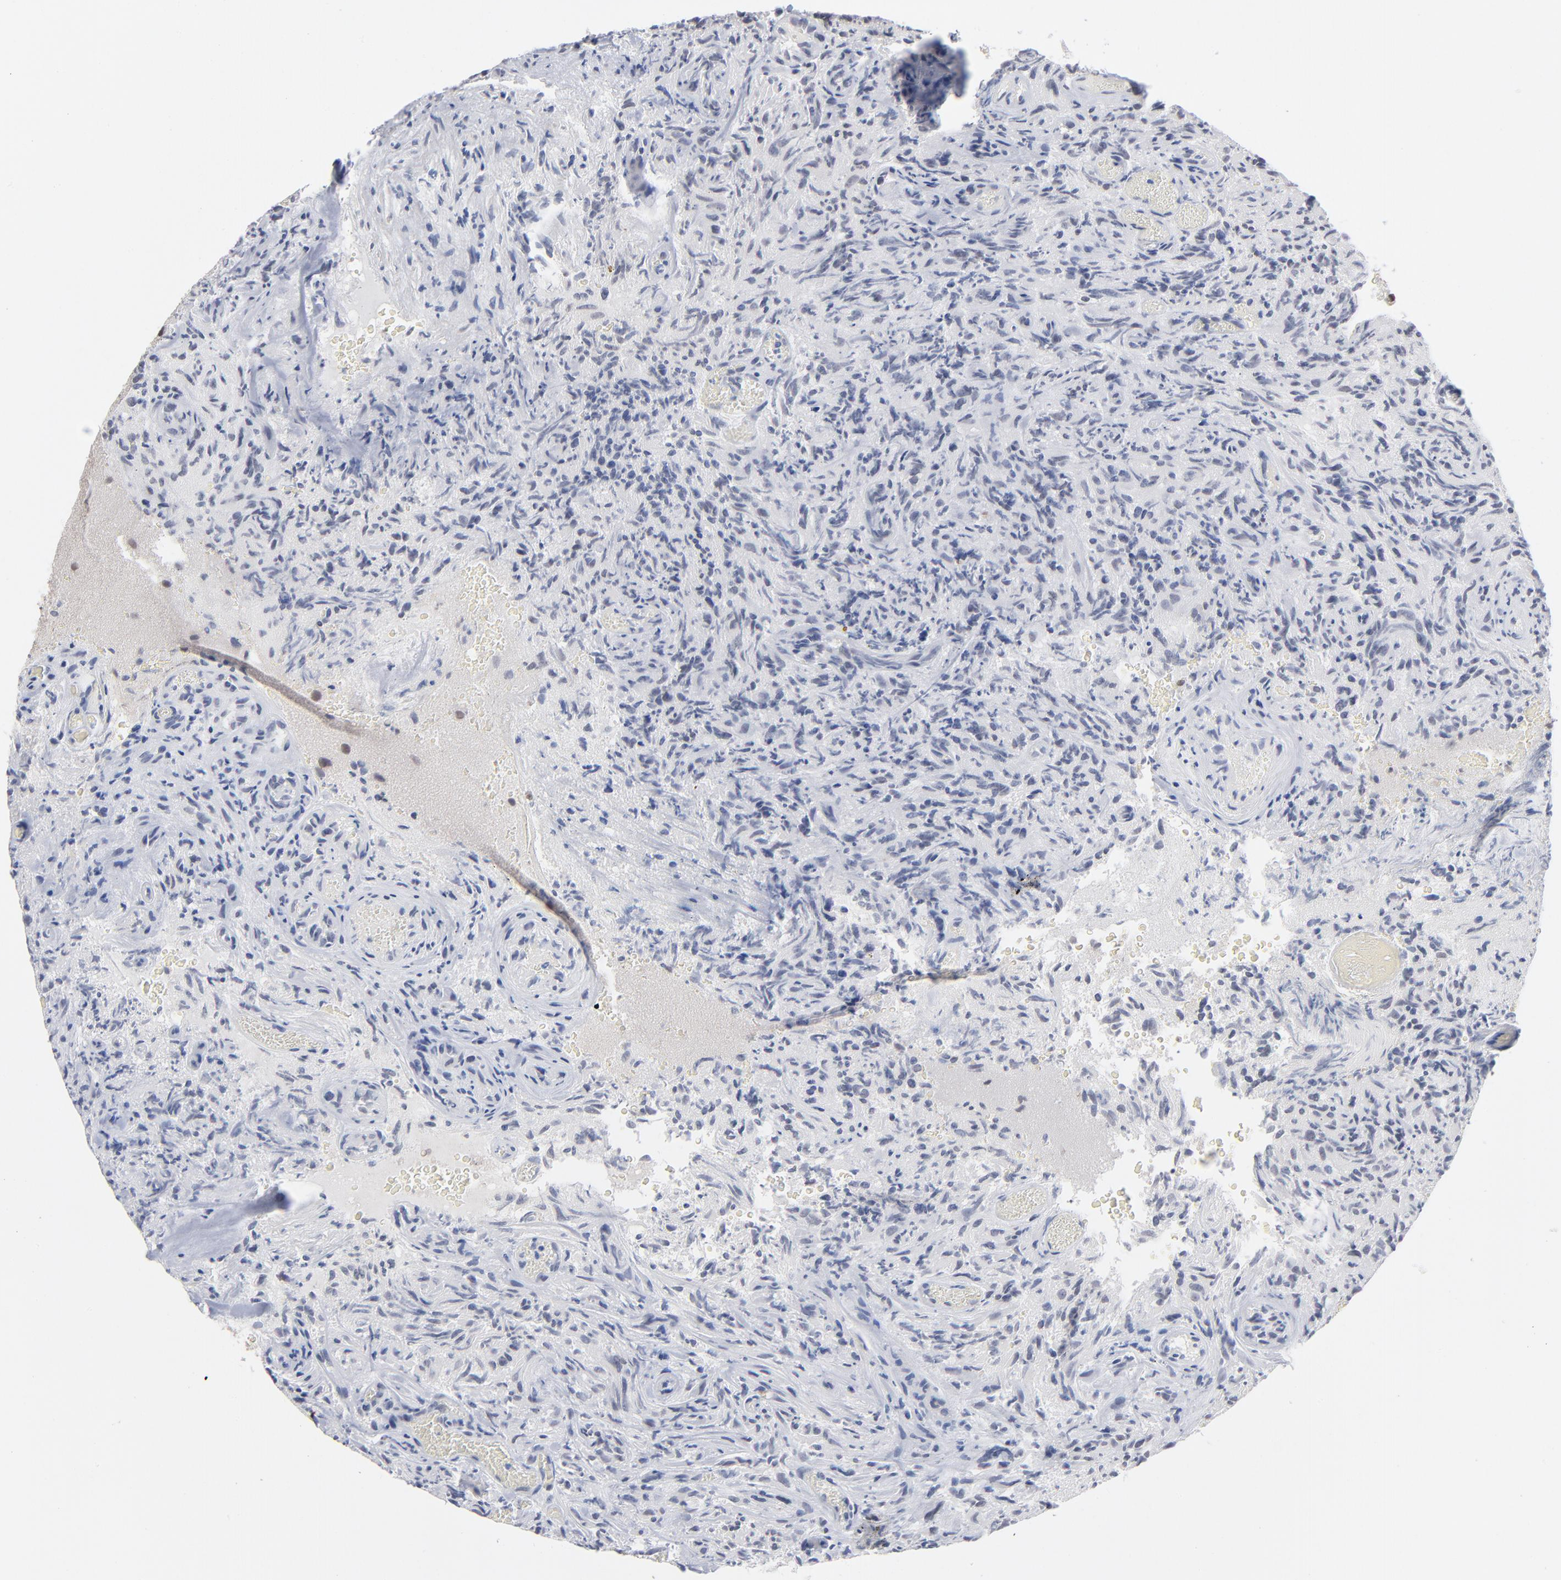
{"staining": {"intensity": "weak", "quantity": "25%-75%", "location": "nuclear"}, "tissue": "glioma", "cell_type": "Tumor cells", "image_type": "cancer", "snomed": [{"axis": "morphology", "description": "Normal tissue, NOS"}, {"axis": "morphology", "description": "Glioma, malignant, High grade"}, {"axis": "topography", "description": "Cerebral cortex"}], "caption": "This is an image of immunohistochemistry (IHC) staining of glioma, which shows weak staining in the nuclear of tumor cells.", "gene": "MBIP", "patient": {"sex": "male", "age": 75}}